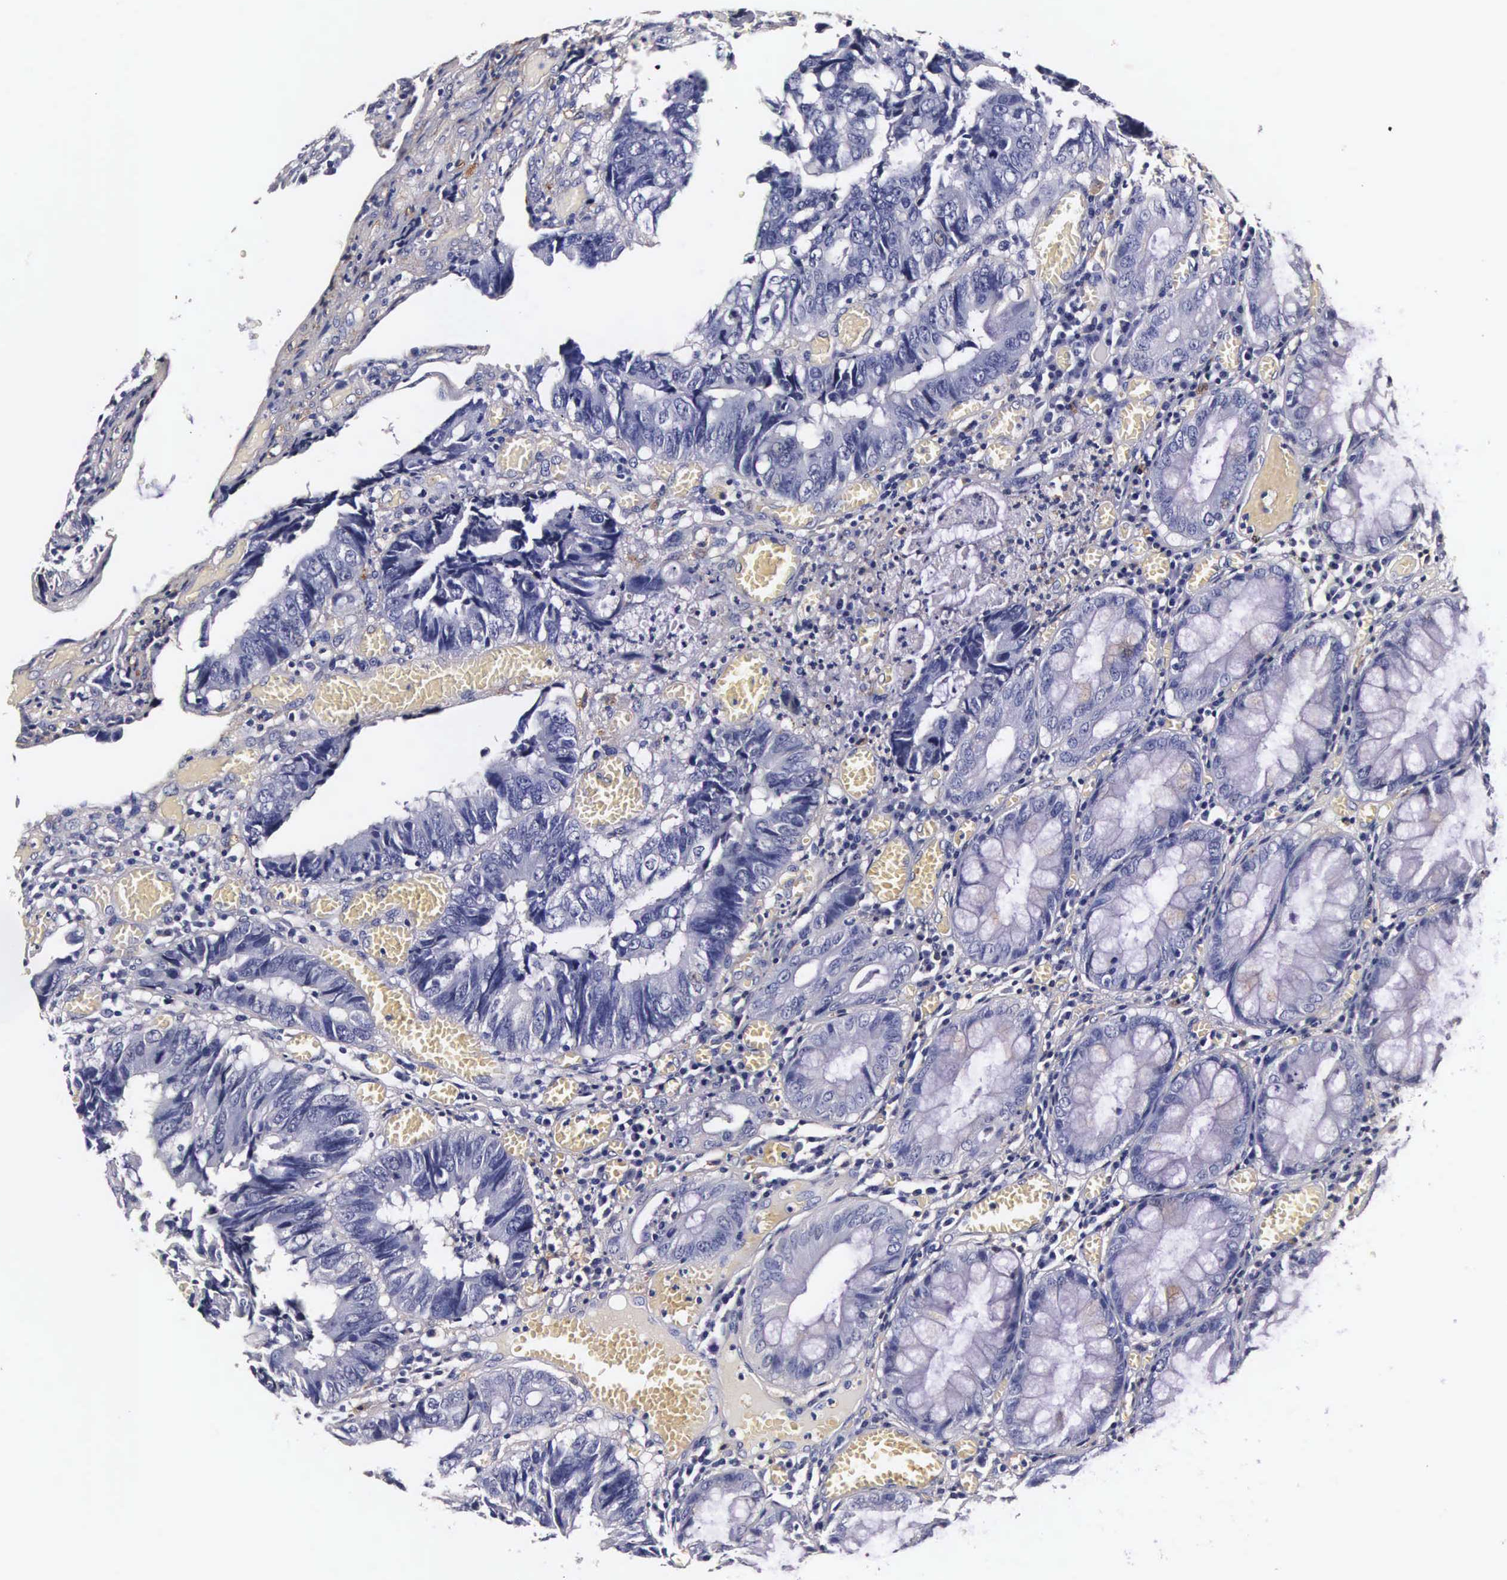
{"staining": {"intensity": "negative", "quantity": "none", "location": "none"}, "tissue": "colorectal cancer", "cell_type": "Tumor cells", "image_type": "cancer", "snomed": [{"axis": "morphology", "description": "Adenocarcinoma, NOS"}, {"axis": "topography", "description": "Rectum"}], "caption": "DAB immunohistochemical staining of colorectal adenocarcinoma shows no significant expression in tumor cells.", "gene": "CTSB", "patient": {"sex": "female", "age": 98}}